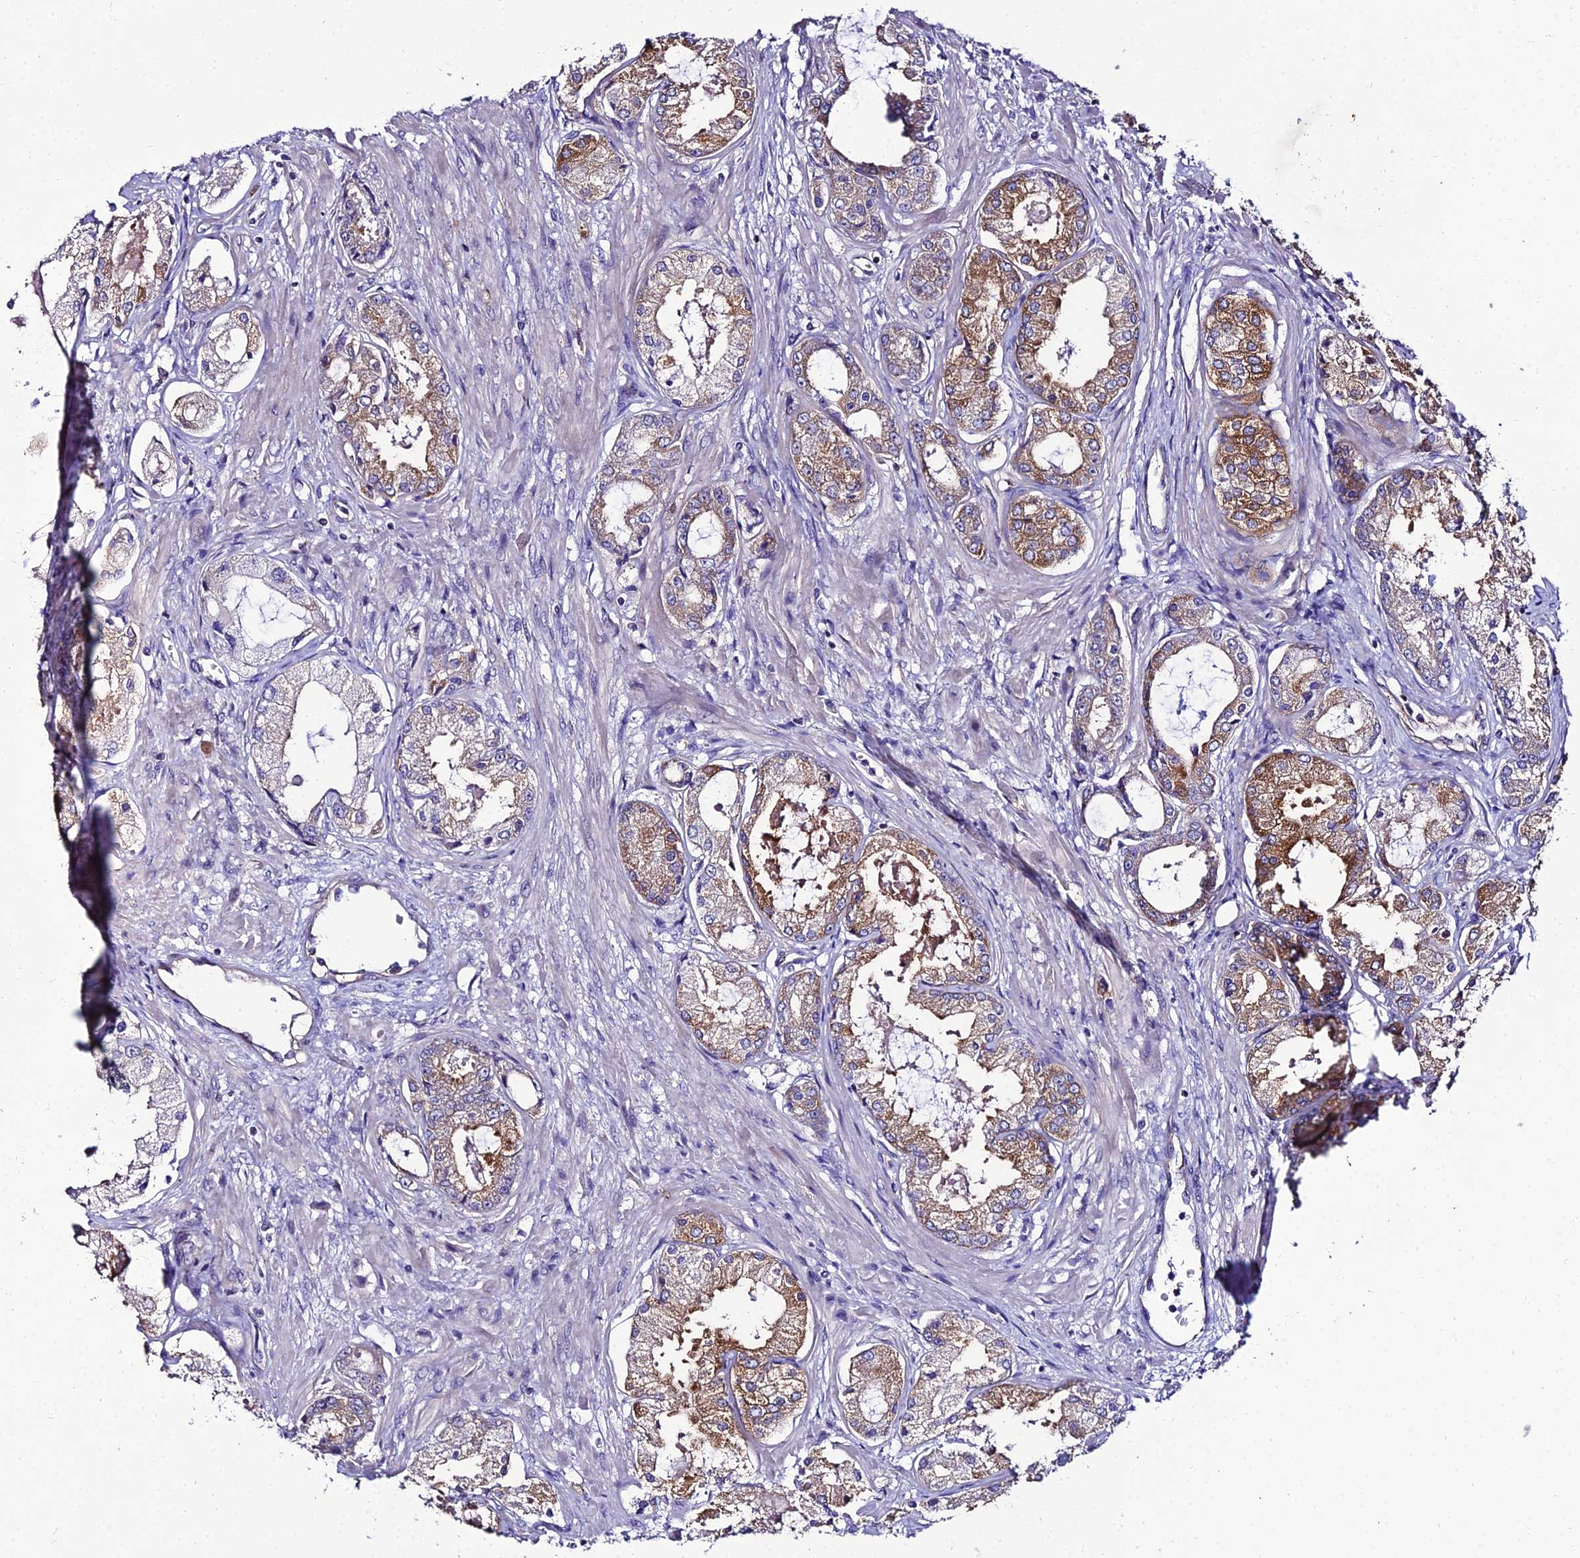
{"staining": {"intensity": "moderate", "quantity": "25%-75%", "location": "cytoplasmic/membranous"}, "tissue": "prostate cancer", "cell_type": "Tumor cells", "image_type": "cancer", "snomed": [{"axis": "morphology", "description": "Adenocarcinoma, Low grade"}, {"axis": "topography", "description": "Prostate"}], "caption": "About 25%-75% of tumor cells in human prostate adenocarcinoma (low-grade) reveal moderate cytoplasmic/membranous protein staining as visualized by brown immunohistochemical staining.", "gene": "SHQ1", "patient": {"sex": "male", "age": 68}}